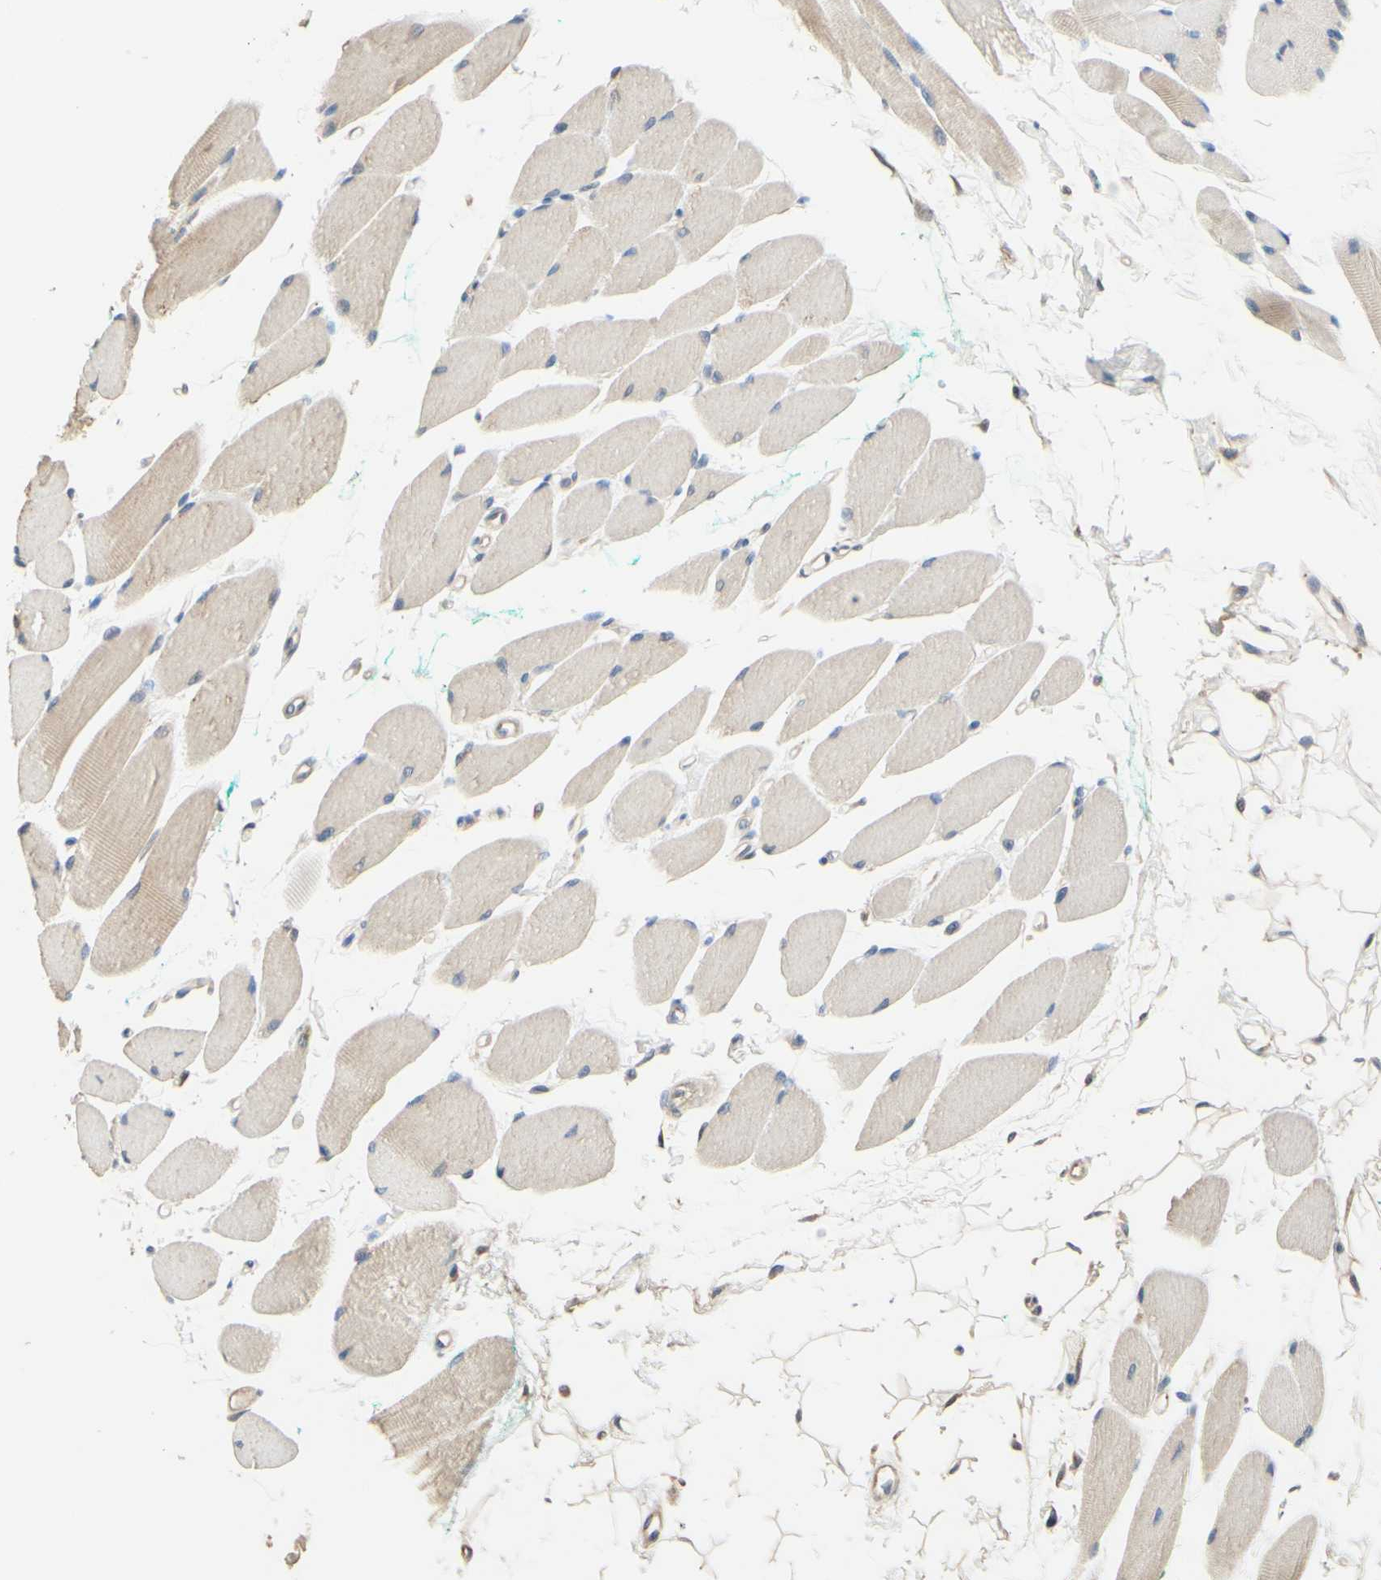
{"staining": {"intensity": "weak", "quantity": "25%-75%", "location": "cytoplasmic/membranous"}, "tissue": "skeletal muscle", "cell_type": "Myocytes", "image_type": "normal", "snomed": [{"axis": "morphology", "description": "Normal tissue, NOS"}, {"axis": "topography", "description": "Skeletal muscle"}, {"axis": "topography", "description": "Oral tissue"}, {"axis": "topography", "description": "Peripheral nerve tissue"}], "caption": "Immunohistochemistry photomicrograph of normal skeletal muscle stained for a protein (brown), which displays low levels of weak cytoplasmic/membranous staining in about 25%-75% of myocytes.", "gene": "SMIM19", "patient": {"sex": "female", "age": 84}}